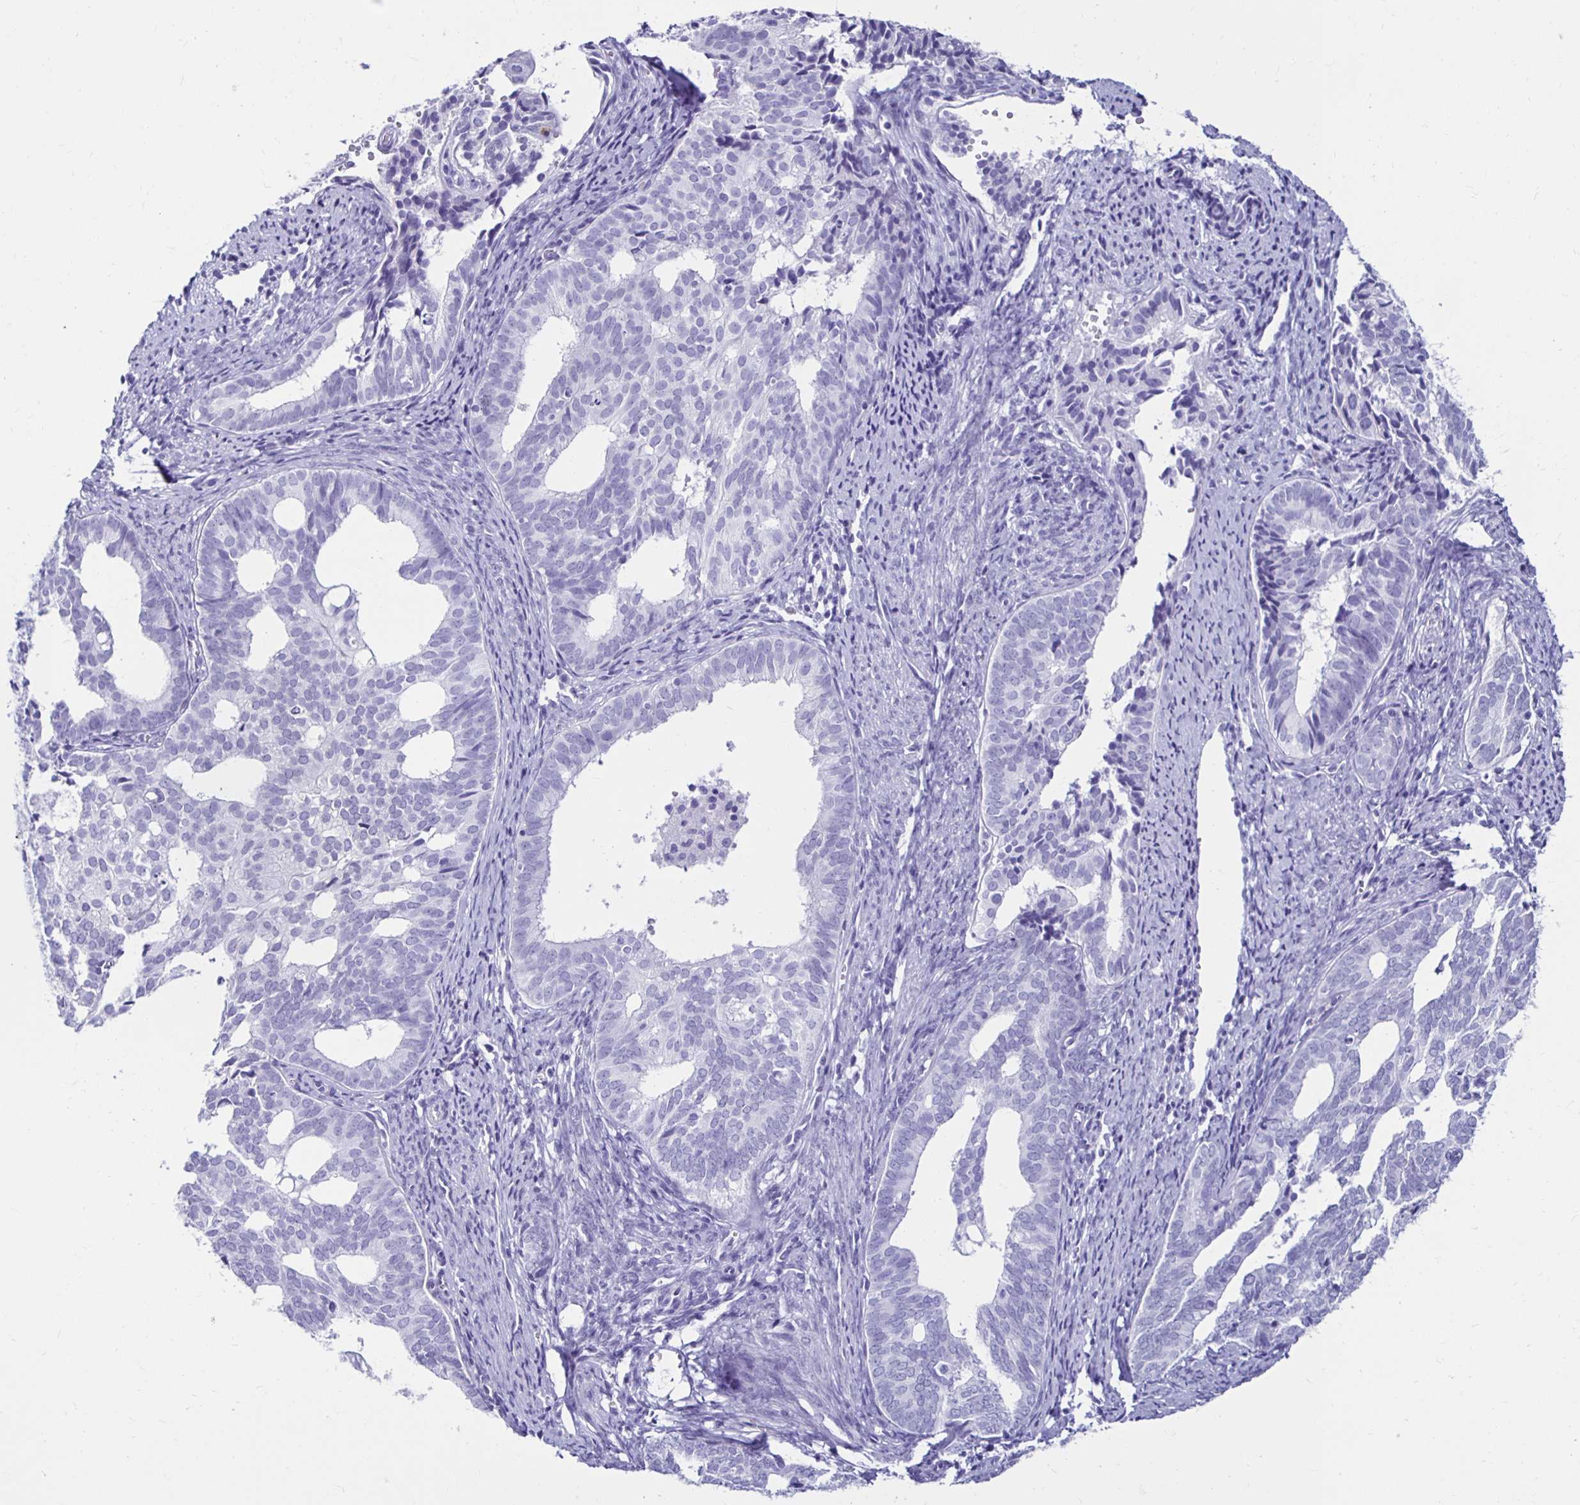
{"staining": {"intensity": "negative", "quantity": "none", "location": "none"}, "tissue": "endometrial cancer", "cell_type": "Tumor cells", "image_type": "cancer", "snomed": [{"axis": "morphology", "description": "Adenocarcinoma, NOS"}, {"axis": "topography", "description": "Endometrium"}], "caption": "High power microscopy image of an immunohistochemistry (IHC) histopathology image of endometrial adenocarcinoma, revealing no significant expression in tumor cells.", "gene": "CST5", "patient": {"sex": "female", "age": 75}}